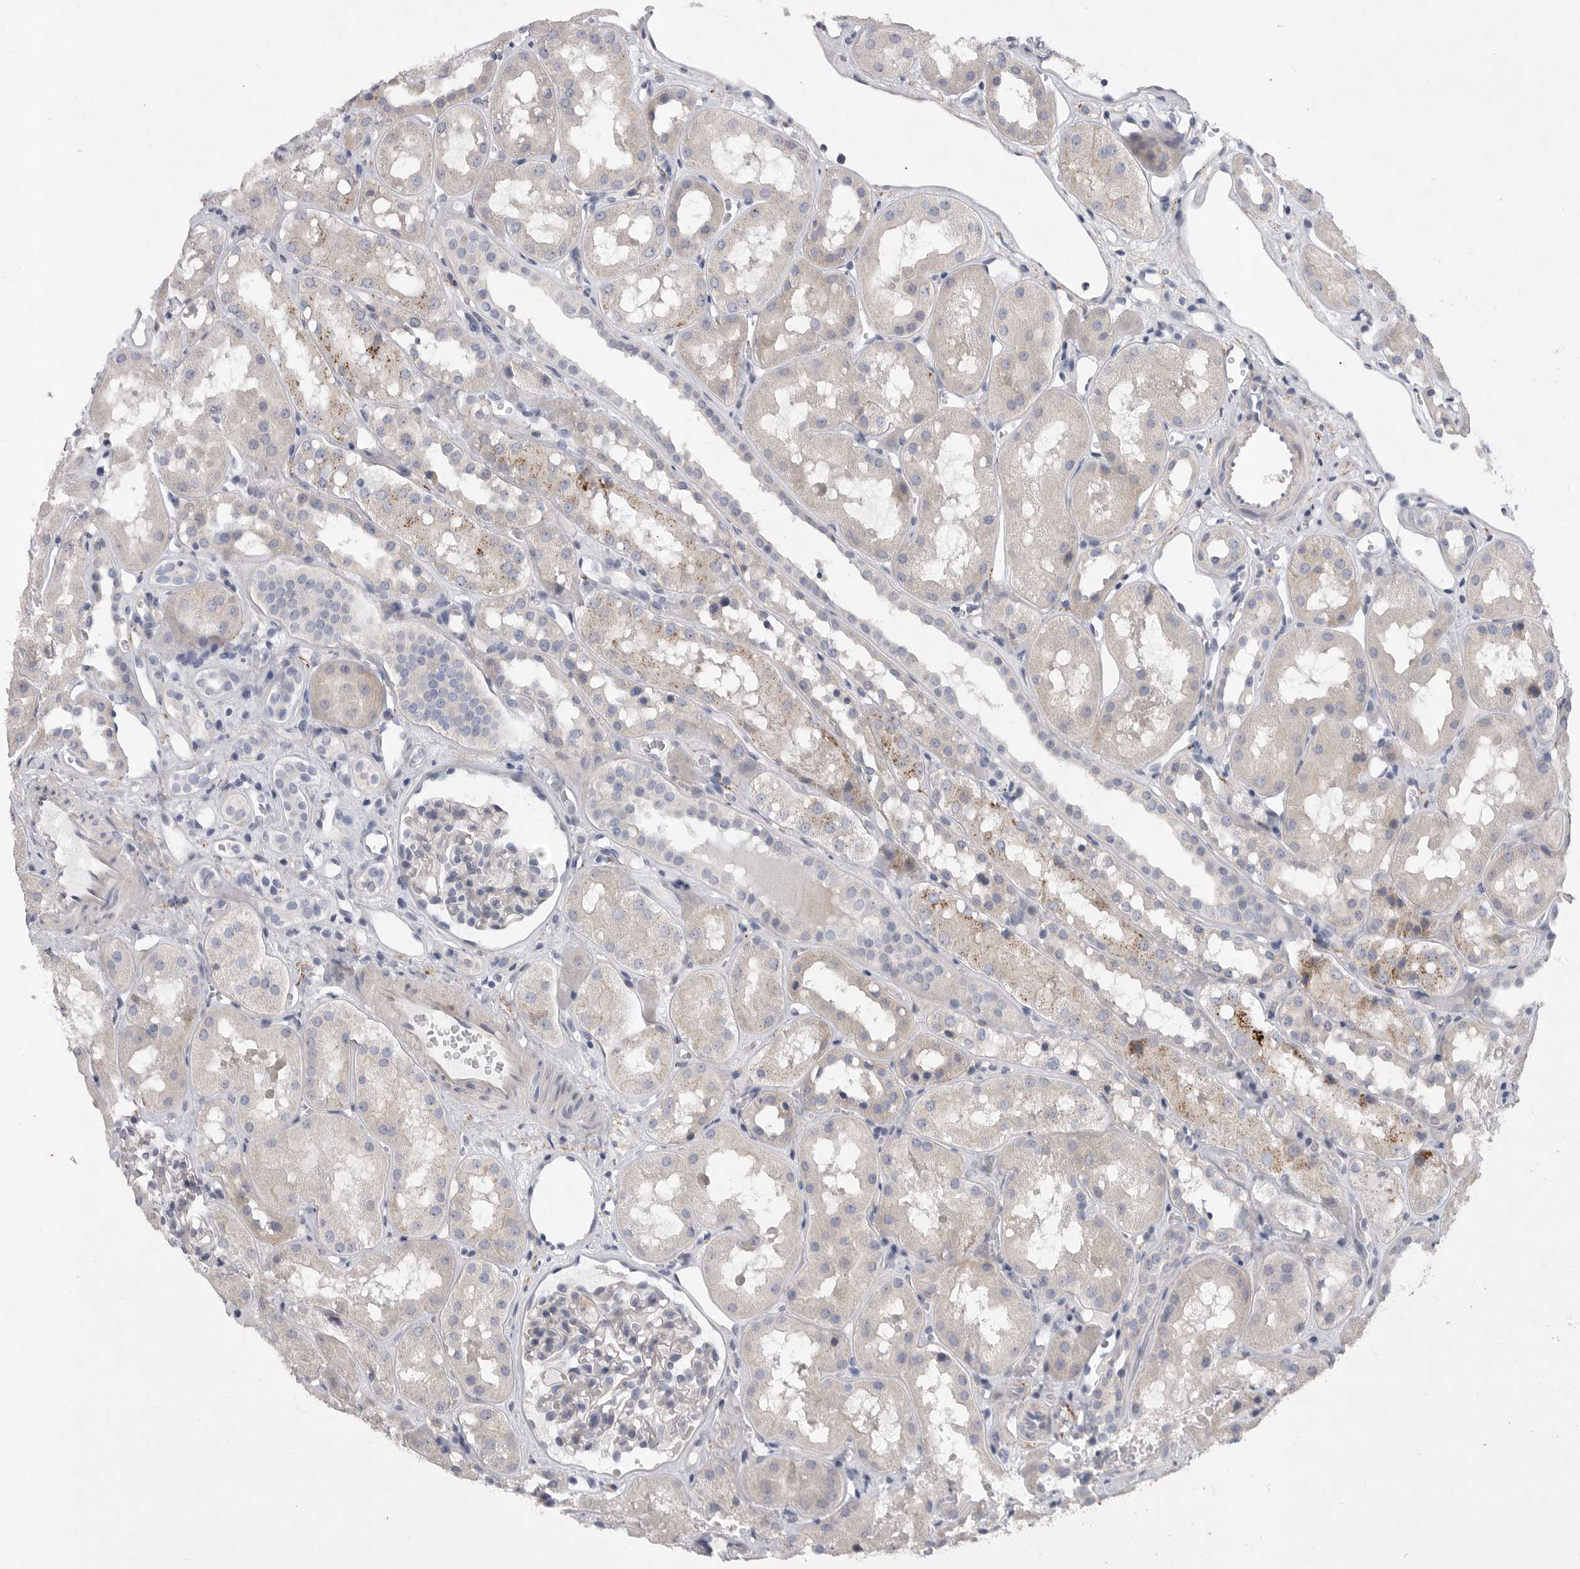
{"staining": {"intensity": "negative", "quantity": "none", "location": "none"}, "tissue": "kidney", "cell_type": "Cells in glomeruli", "image_type": "normal", "snomed": [{"axis": "morphology", "description": "Normal tissue, NOS"}, {"axis": "topography", "description": "Kidney"}], "caption": "Immunohistochemistry (IHC) image of unremarkable human kidney stained for a protein (brown), which shows no positivity in cells in glomeruli. (Immunohistochemistry, brightfield microscopy, high magnification).", "gene": "EDEM3", "patient": {"sex": "male", "age": 16}}